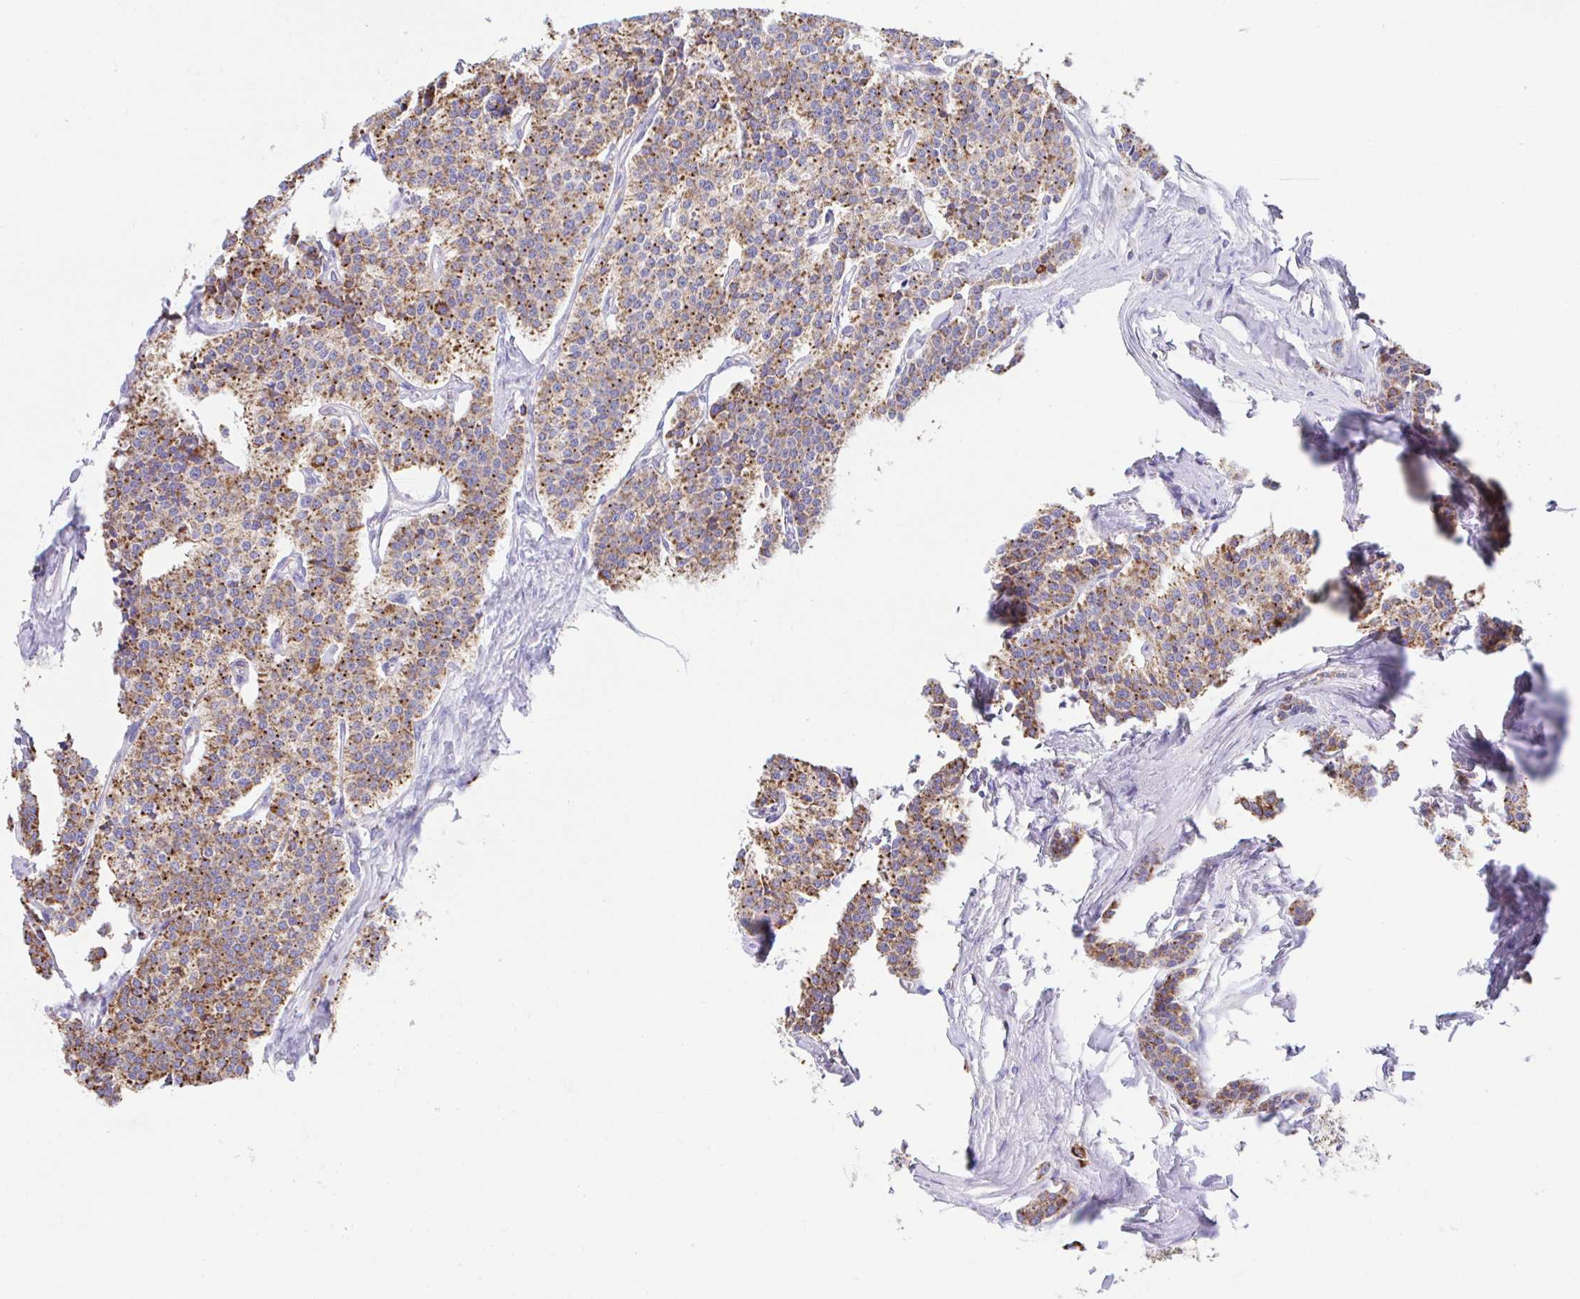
{"staining": {"intensity": "moderate", "quantity": ">75%", "location": "cytoplasmic/membranous"}, "tissue": "carcinoid", "cell_type": "Tumor cells", "image_type": "cancer", "snomed": [{"axis": "morphology", "description": "Carcinoid, malignant, NOS"}, {"axis": "topography", "description": "Small intestine"}], "caption": "IHC photomicrograph of malignant carcinoid stained for a protein (brown), which reveals medium levels of moderate cytoplasmic/membranous positivity in about >75% of tumor cells.", "gene": "PCMTD2", "patient": {"sex": "male", "age": 63}}